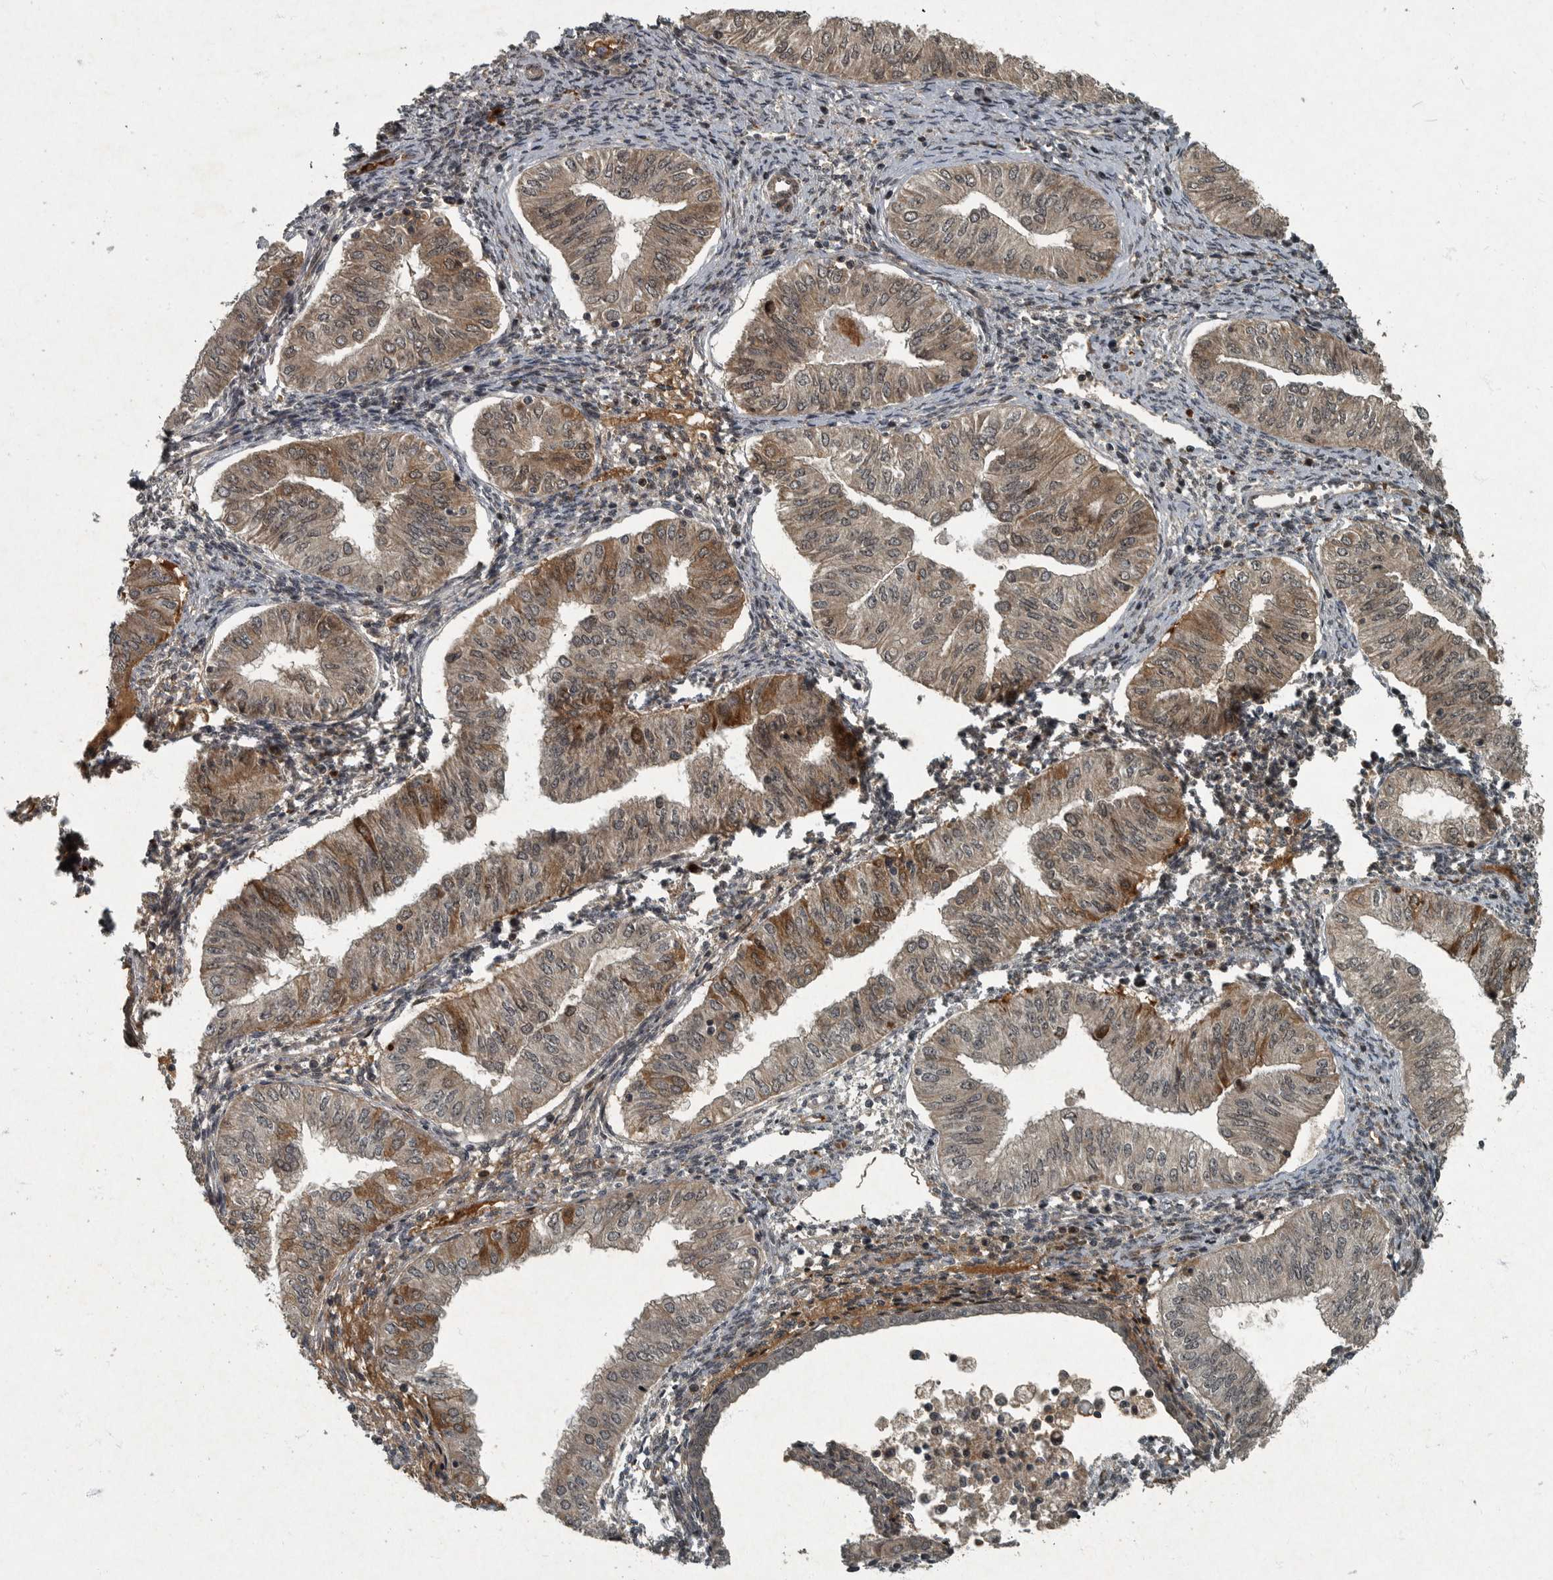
{"staining": {"intensity": "moderate", "quantity": "<25%", "location": "cytoplasmic/membranous"}, "tissue": "endometrial cancer", "cell_type": "Tumor cells", "image_type": "cancer", "snomed": [{"axis": "morphology", "description": "Normal tissue, NOS"}, {"axis": "morphology", "description": "Adenocarcinoma, NOS"}, {"axis": "topography", "description": "Endometrium"}], "caption": "Immunohistochemistry (IHC) image of neoplastic tissue: human endometrial cancer (adenocarcinoma) stained using IHC exhibits low levels of moderate protein expression localized specifically in the cytoplasmic/membranous of tumor cells, appearing as a cytoplasmic/membranous brown color.", "gene": "FOXO1", "patient": {"sex": "female", "age": 53}}